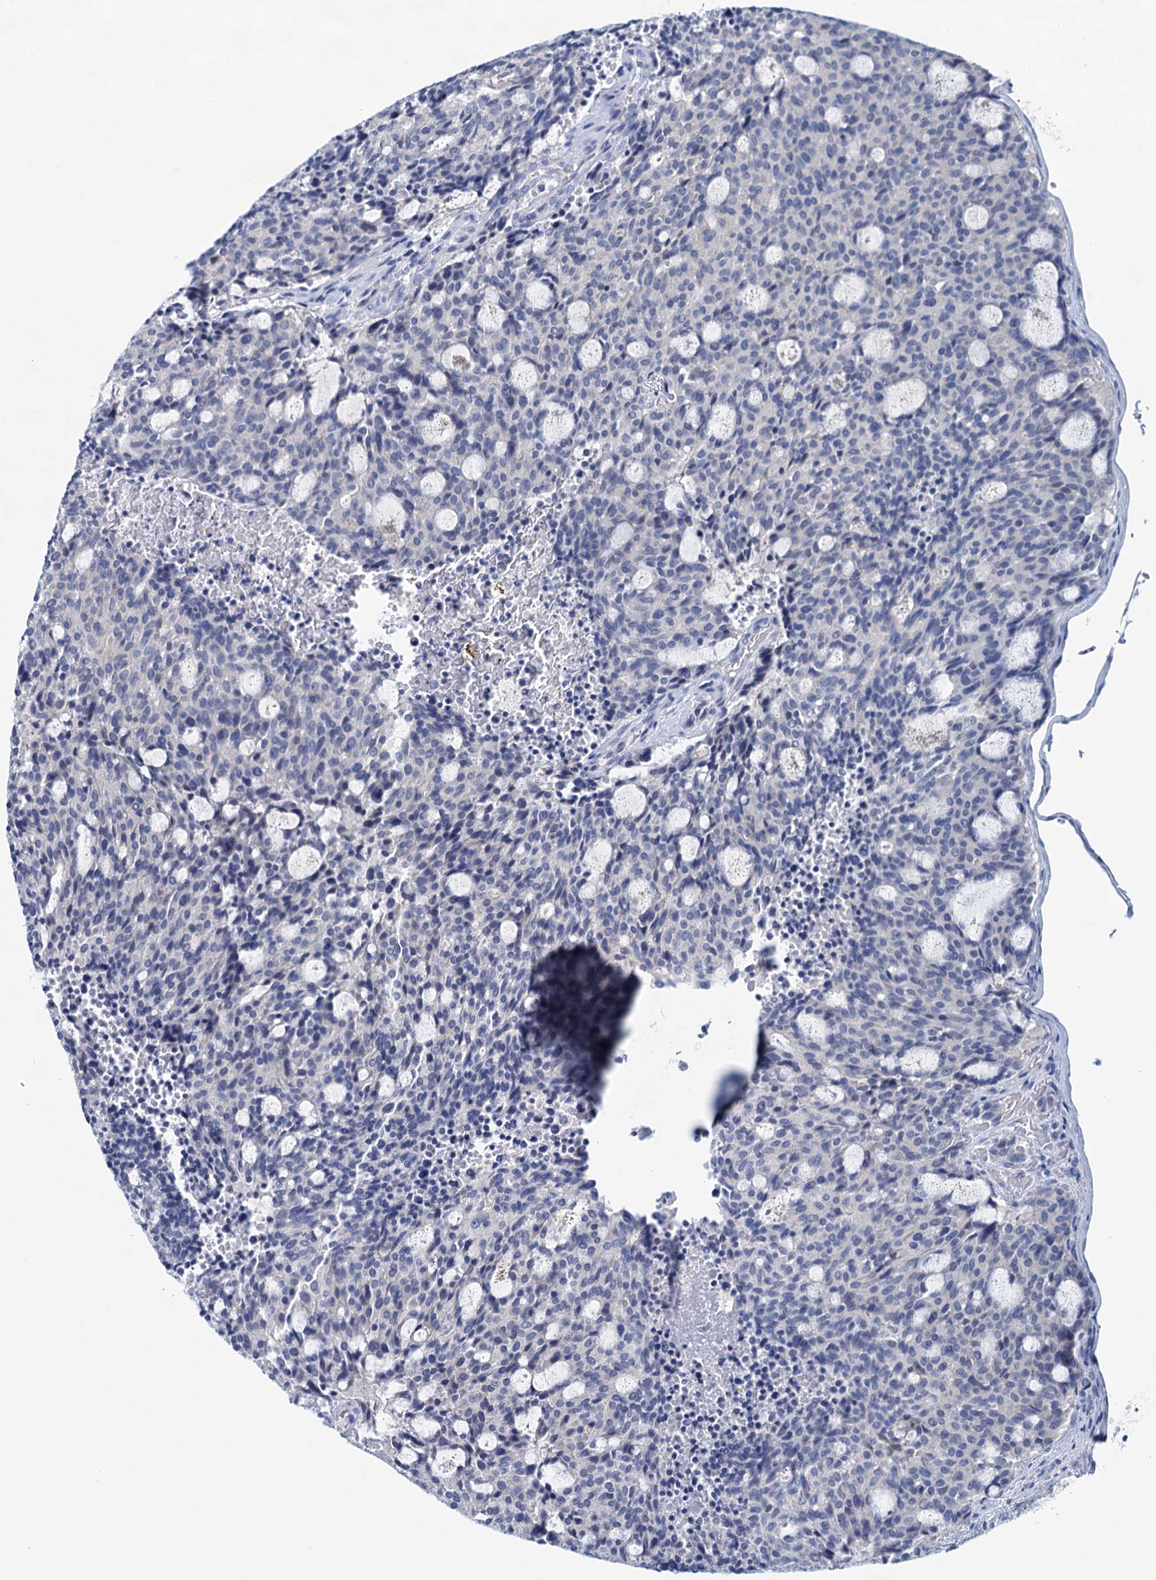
{"staining": {"intensity": "negative", "quantity": "none", "location": "none"}, "tissue": "carcinoid", "cell_type": "Tumor cells", "image_type": "cancer", "snomed": [{"axis": "morphology", "description": "Carcinoid, malignant, NOS"}, {"axis": "topography", "description": "Pancreas"}], "caption": "Tumor cells show no significant expression in carcinoid. (Stains: DAB (3,3'-diaminobenzidine) immunohistochemistry with hematoxylin counter stain, Microscopy: brightfield microscopy at high magnification).", "gene": "MYOZ3", "patient": {"sex": "female", "age": 54}}